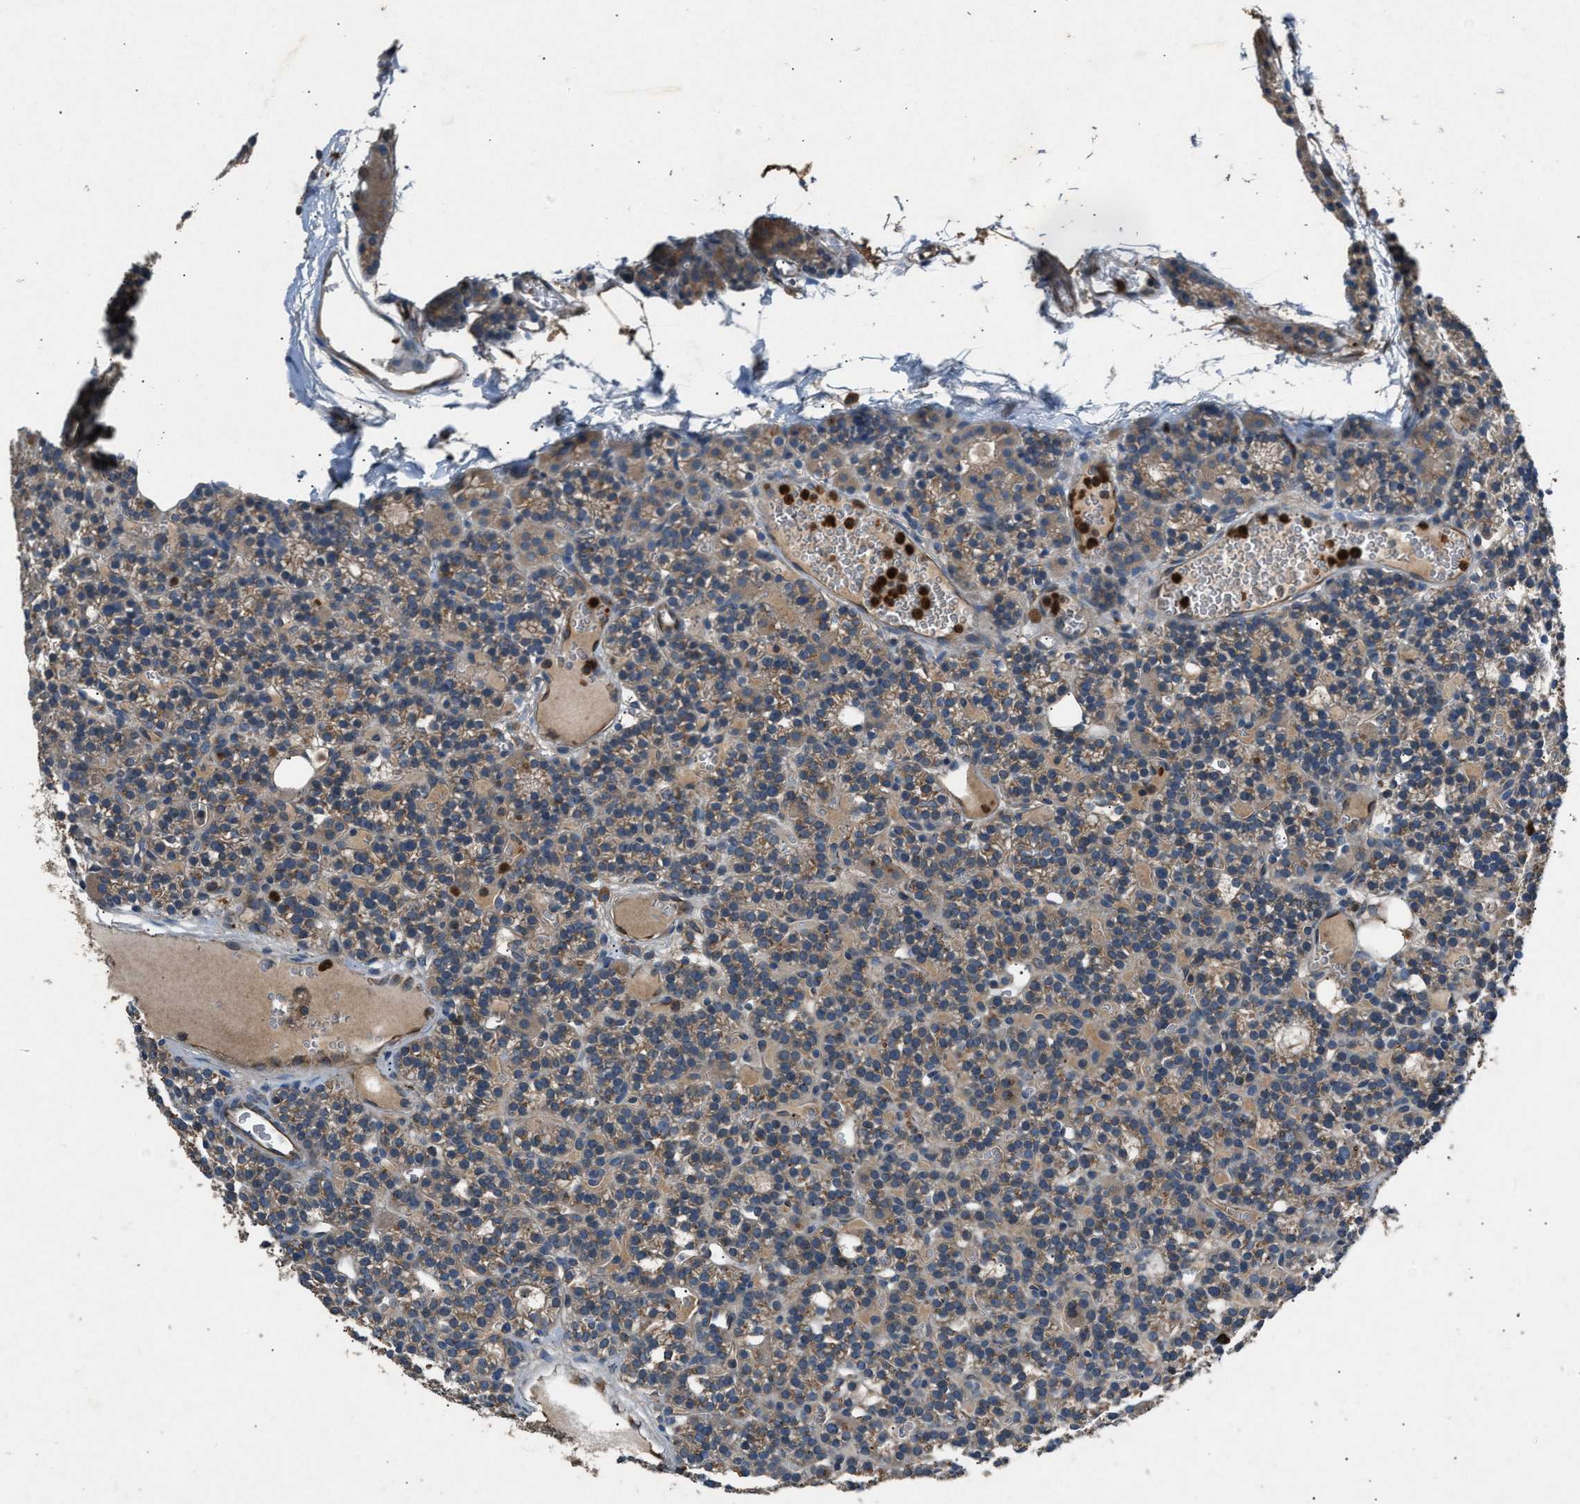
{"staining": {"intensity": "weak", "quantity": ">75%", "location": "cytoplasmic/membranous"}, "tissue": "parathyroid gland", "cell_type": "Glandular cells", "image_type": "normal", "snomed": [{"axis": "morphology", "description": "Normal tissue, NOS"}, {"axis": "morphology", "description": "Adenoma, NOS"}, {"axis": "topography", "description": "Parathyroid gland"}], "caption": "A photomicrograph of parathyroid gland stained for a protein shows weak cytoplasmic/membranous brown staining in glandular cells. Nuclei are stained in blue.", "gene": "PPID", "patient": {"sex": "female", "age": 58}}